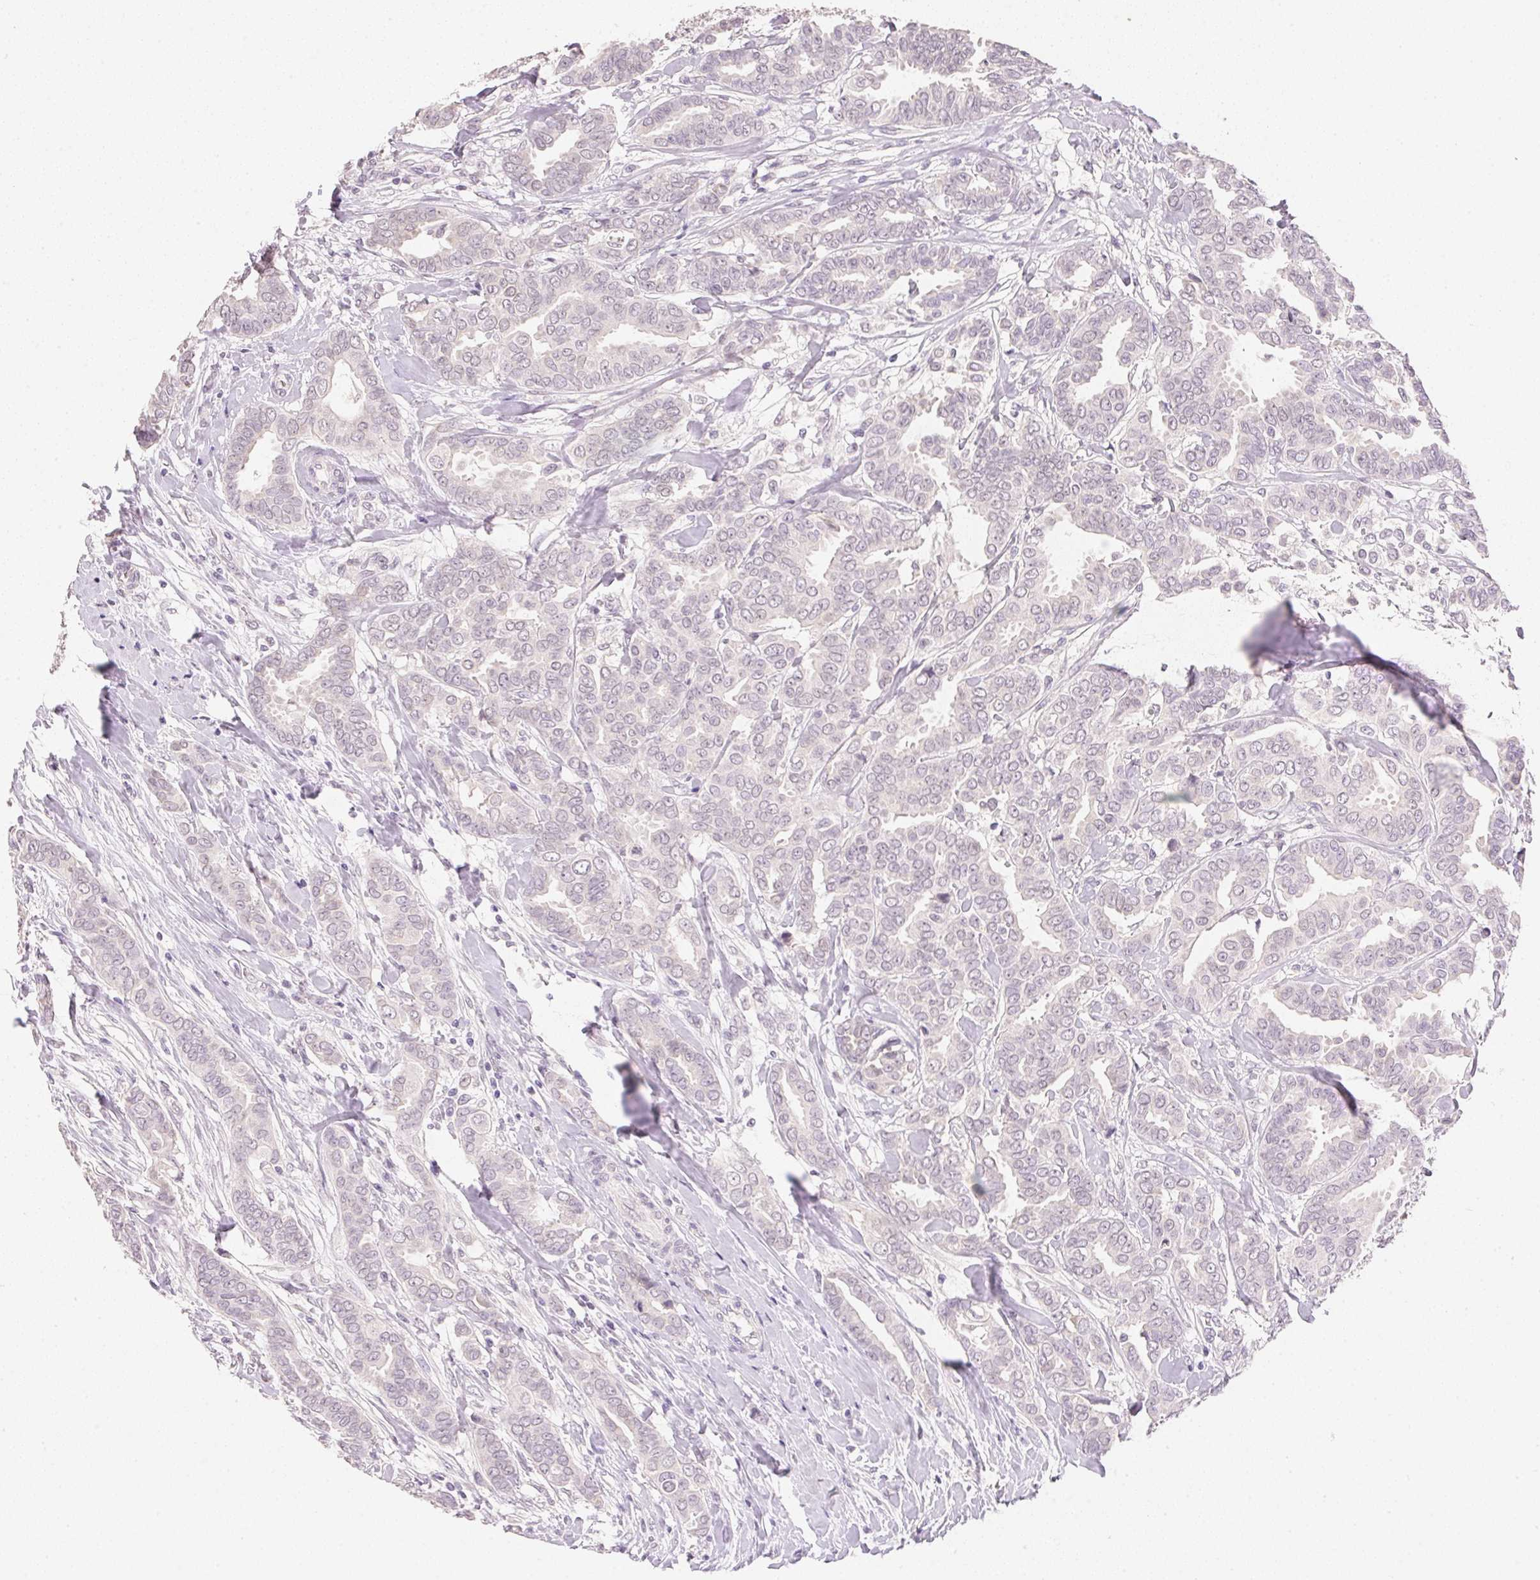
{"staining": {"intensity": "negative", "quantity": "none", "location": "none"}, "tissue": "breast cancer", "cell_type": "Tumor cells", "image_type": "cancer", "snomed": [{"axis": "morphology", "description": "Duct carcinoma"}, {"axis": "topography", "description": "Breast"}], "caption": "DAB immunohistochemical staining of infiltrating ductal carcinoma (breast) demonstrates no significant expression in tumor cells.", "gene": "DHCR24", "patient": {"sex": "female", "age": 45}}